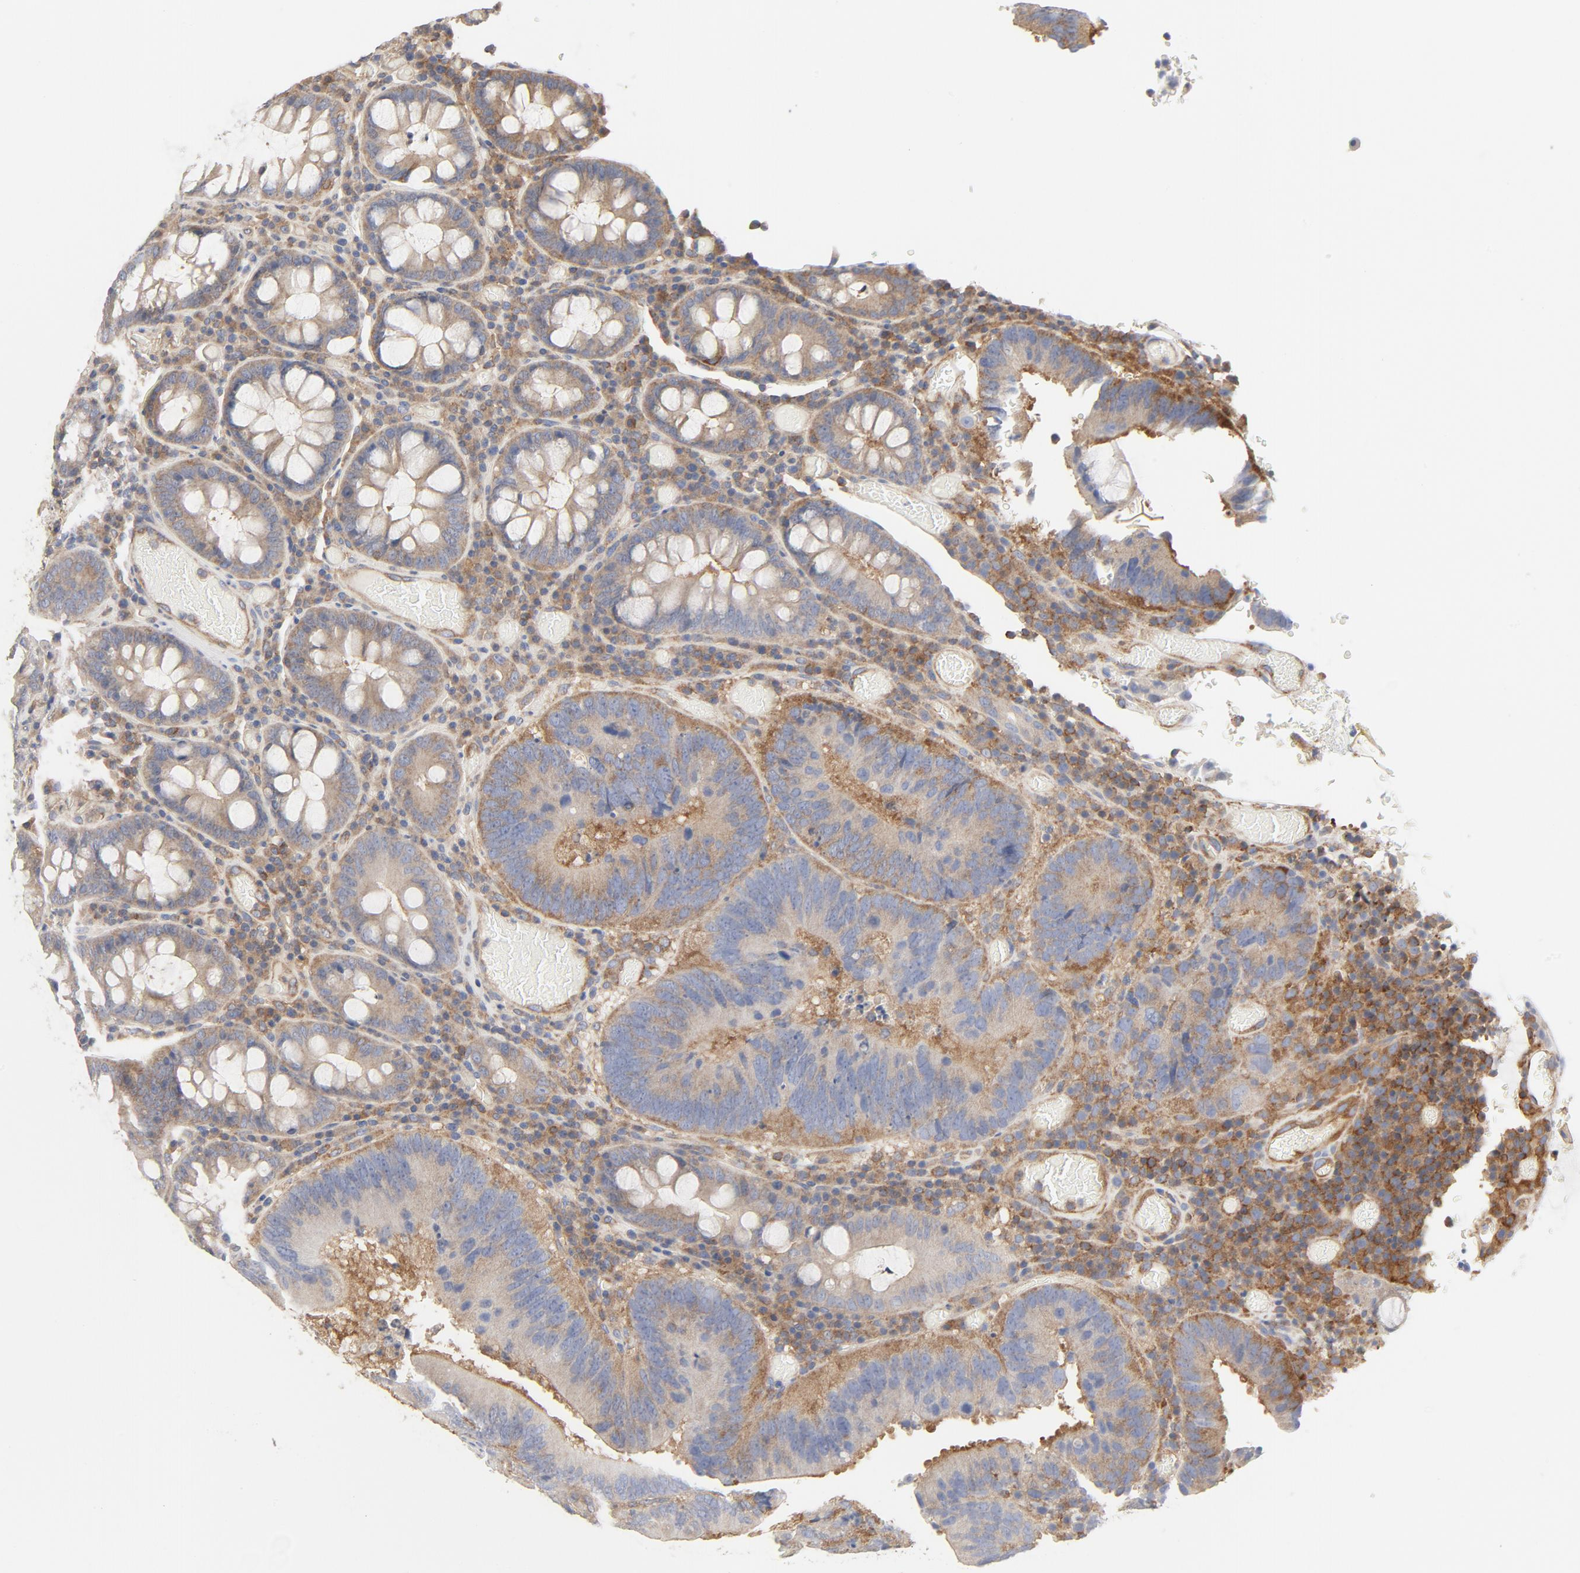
{"staining": {"intensity": "moderate", "quantity": ">75%", "location": "cytoplasmic/membranous"}, "tissue": "colorectal cancer", "cell_type": "Tumor cells", "image_type": "cancer", "snomed": [{"axis": "morphology", "description": "Normal tissue, NOS"}, {"axis": "morphology", "description": "Adenocarcinoma, NOS"}, {"axis": "topography", "description": "Colon"}], "caption": "This photomicrograph shows colorectal cancer stained with immunohistochemistry to label a protein in brown. The cytoplasmic/membranous of tumor cells show moderate positivity for the protein. Nuclei are counter-stained blue.", "gene": "RABEP1", "patient": {"sex": "female", "age": 78}}